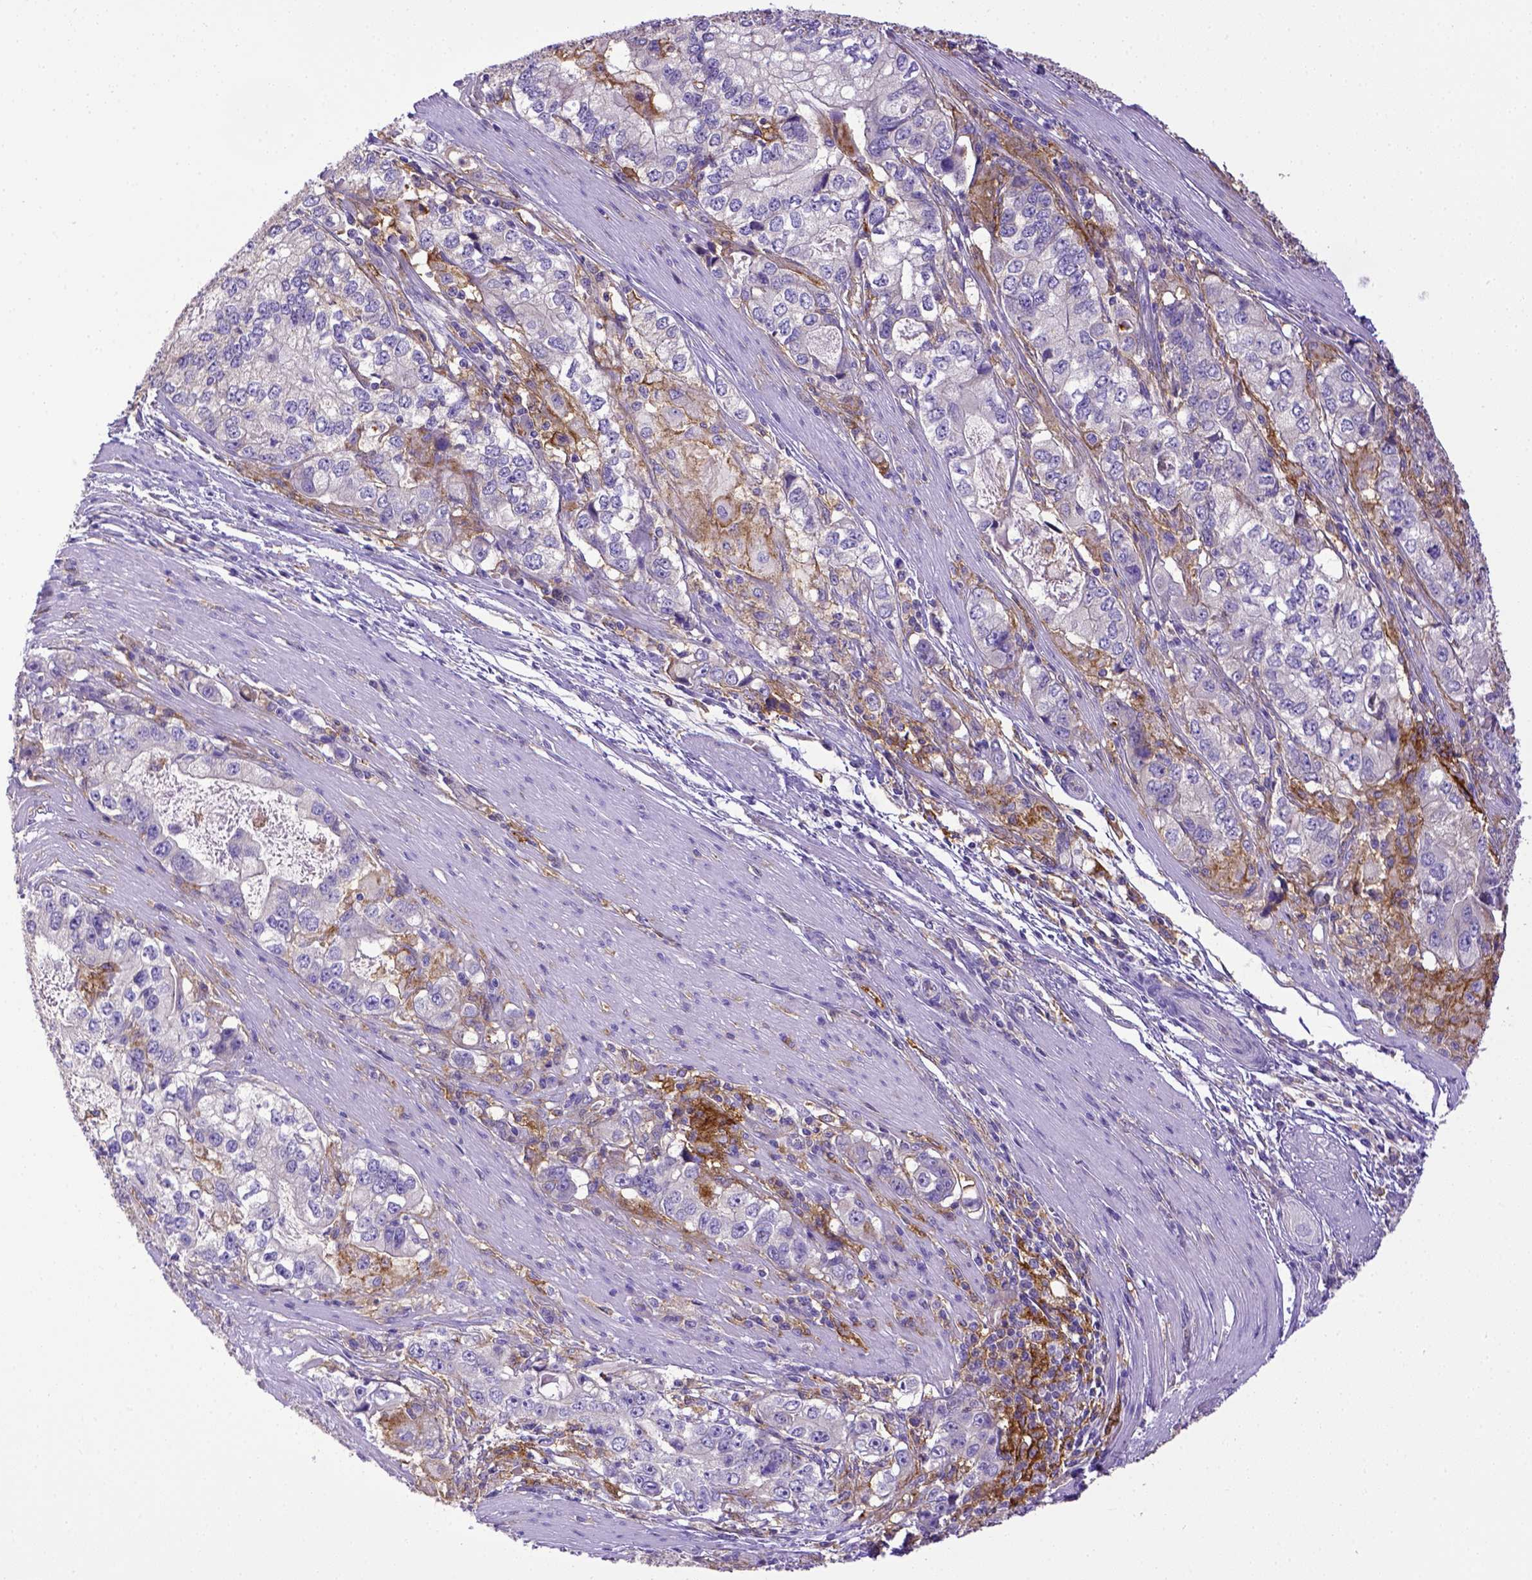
{"staining": {"intensity": "negative", "quantity": "none", "location": "none"}, "tissue": "stomach cancer", "cell_type": "Tumor cells", "image_type": "cancer", "snomed": [{"axis": "morphology", "description": "Adenocarcinoma, NOS"}, {"axis": "topography", "description": "Stomach, lower"}], "caption": "This is an IHC image of stomach adenocarcinoma. There is no expression in tumor cells.", "gene": "CD40", "patient": {"sex": "female", "age": 72}}